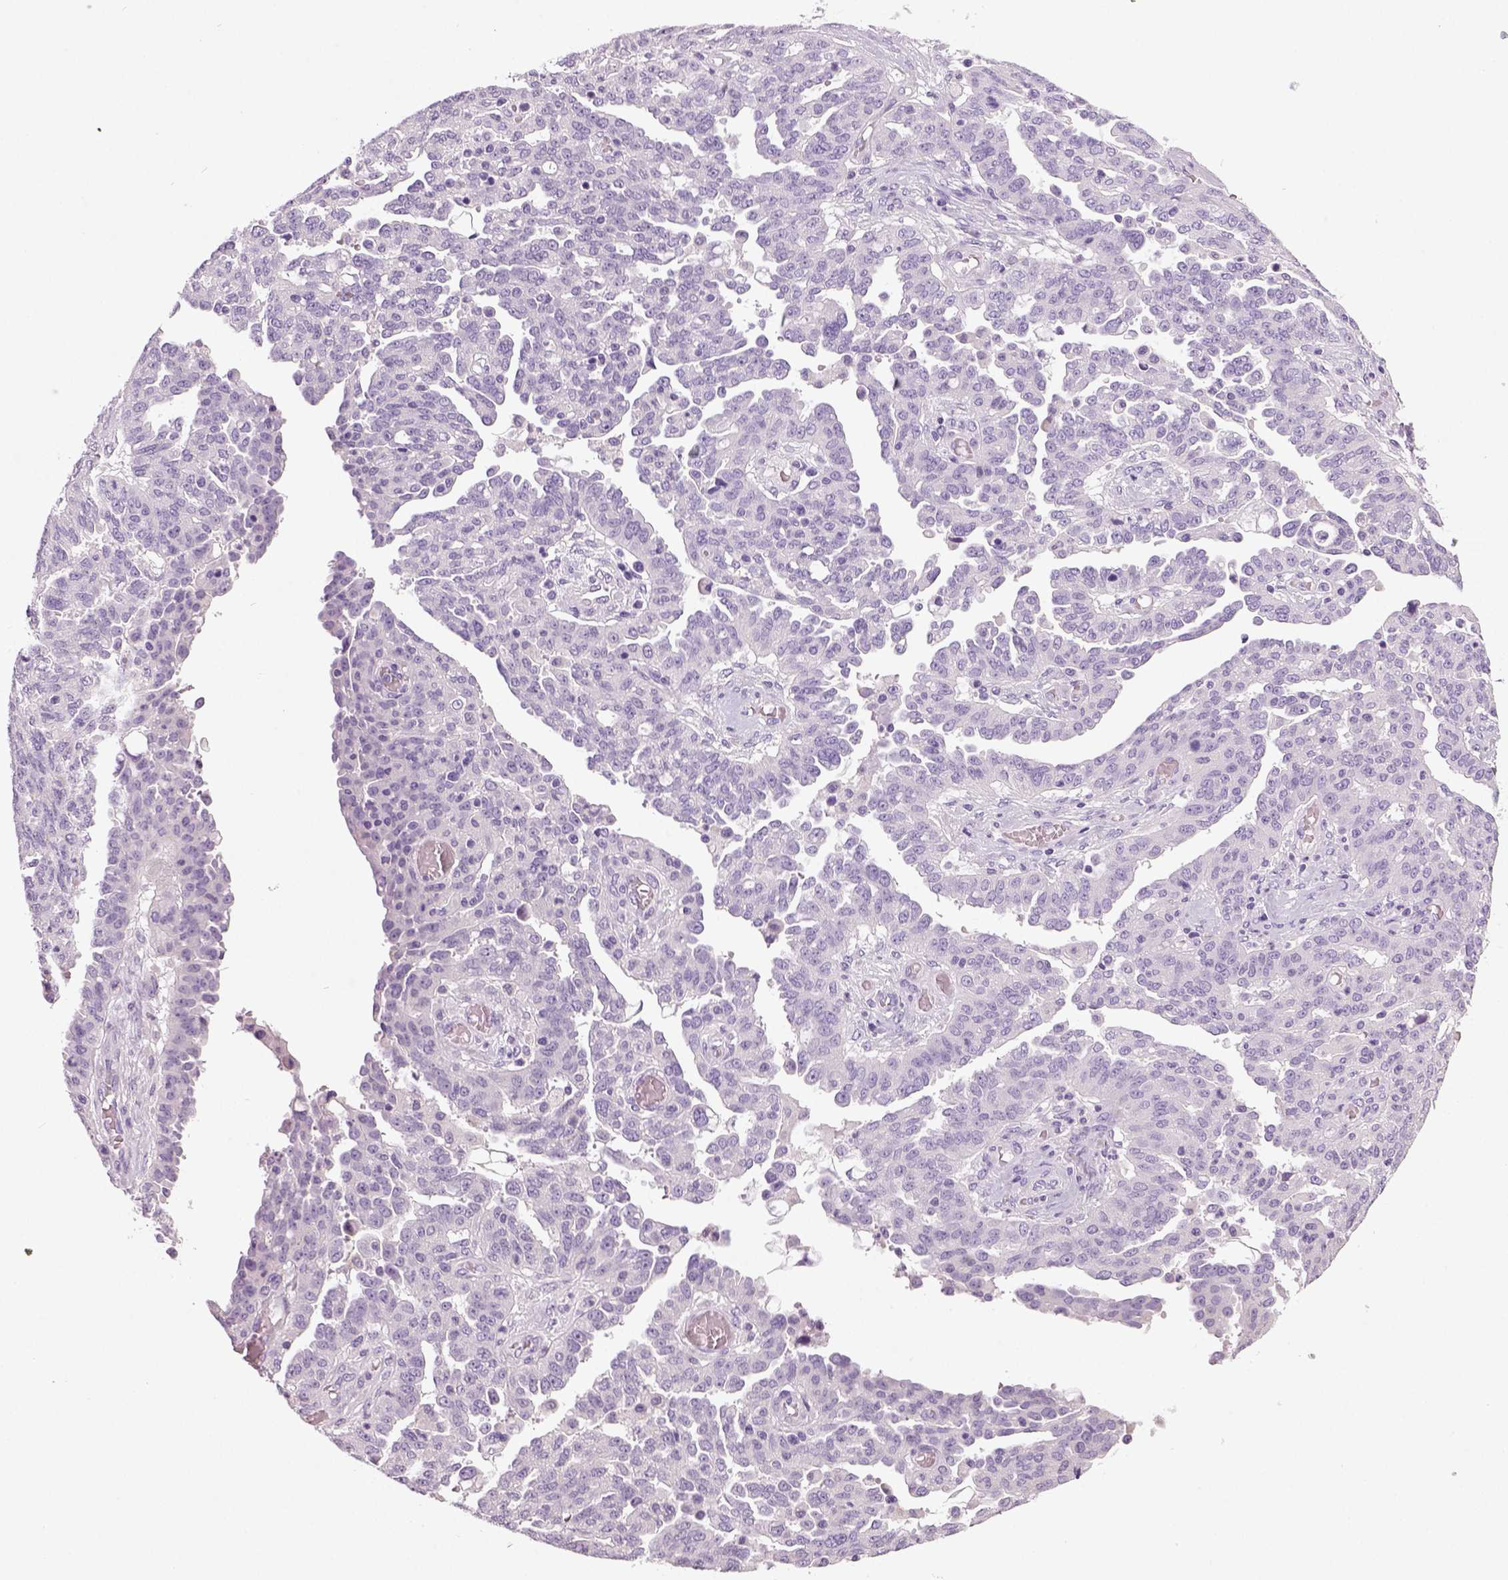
{"staining": {"intensity": "negative", "quantity": "none", "location": "none"}, "tissue": "ovarian cancer", "cell_type": "Tumor cells", "image_type": "cancer", "snomed": [{"axis": "morphology", "description": "Cystadenocarcinoma, serous, NOS"}, {"axis": "topography", "description": "Ovary"}], "caption": "High magnification brightfield microscopy of ovarian serous cystadenocarcinoma stained with DAB (3,3'-diaminobenzidine) (brown) and counterstained with hematoxylin (blue): tumor cells show no significant positivity.", "gene": "NECAB2", "patient": {"sex": "female", "age": 67}}